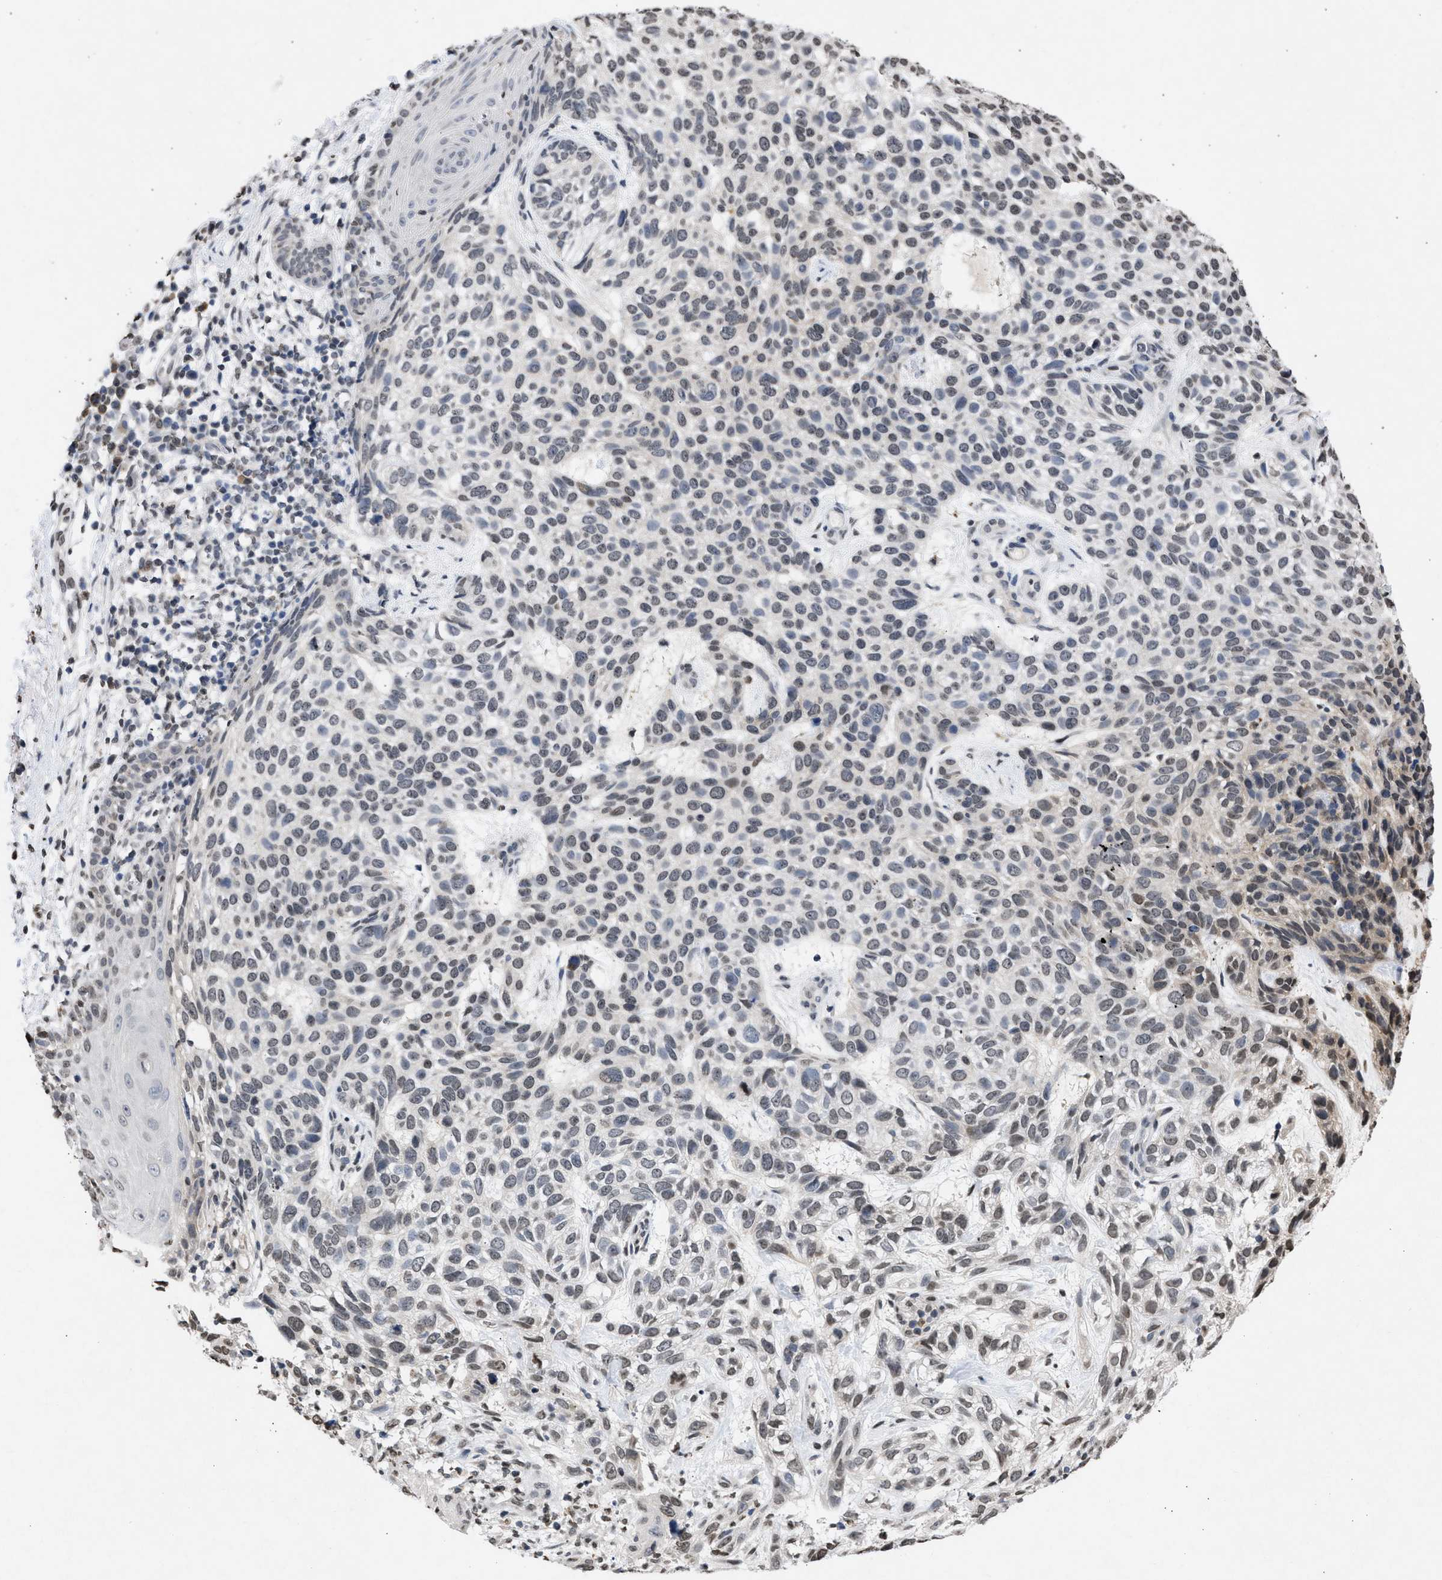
{"staining": {"intensity": "weak", "quantity": "<25%", "location": "nuclear"}, "tissue": "skin cancer", "cell_type": "Tumor cells", "image_type": "cancer", "snomed": [{"axis": "morphology", "description": "Normal tissue, NOS"}, {"axis": "morphology", "description": "Basal cell carcinoma"}, {"axis": "topography", "description": "Skin"}], "caption": "Immunohistochemical staining of human basal cell carcinoma (skin) shows no significant expression in tumor cells.", "gene": "NUP35", "patient": {"sex": "male", "age": 79}}